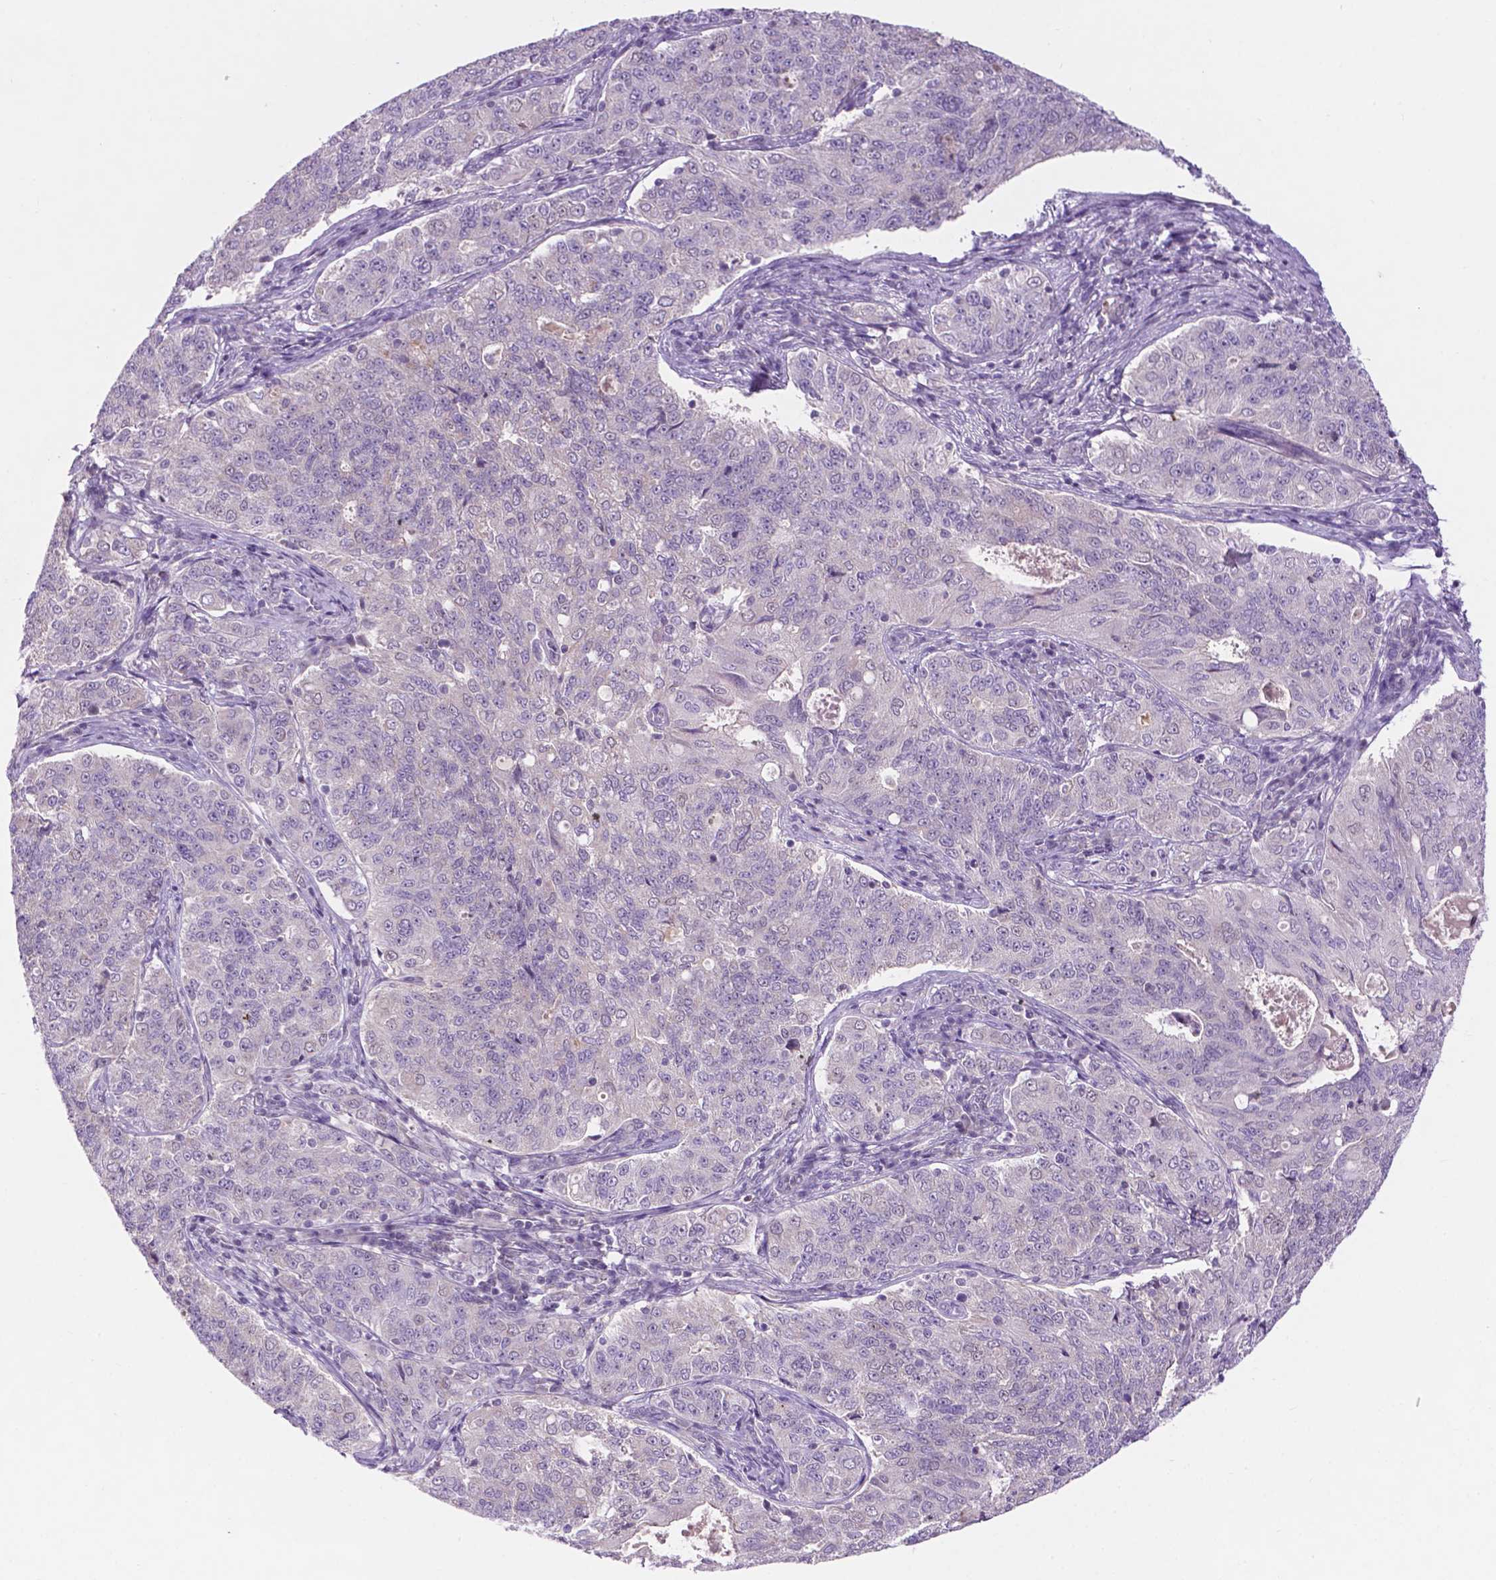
{"staining": {"intensity": "negative", "quantity": "none", "location": "none"}, "tissue": "endometrial cancer", "cell_type": "Tumor cells", "image_type": "cancer", "snomed": [{"axis": "morphology", "description": "Adenocarcinoma, NOS"}, {"axis": "topography", "description": "Endometrium"}], "caption": "This is an immunohistochemistry histopathology image of endometrial cancer. There is no staining in tumor cells.", "gene": "FAM50B", "patient": {"sex": "female", "age": 43}}